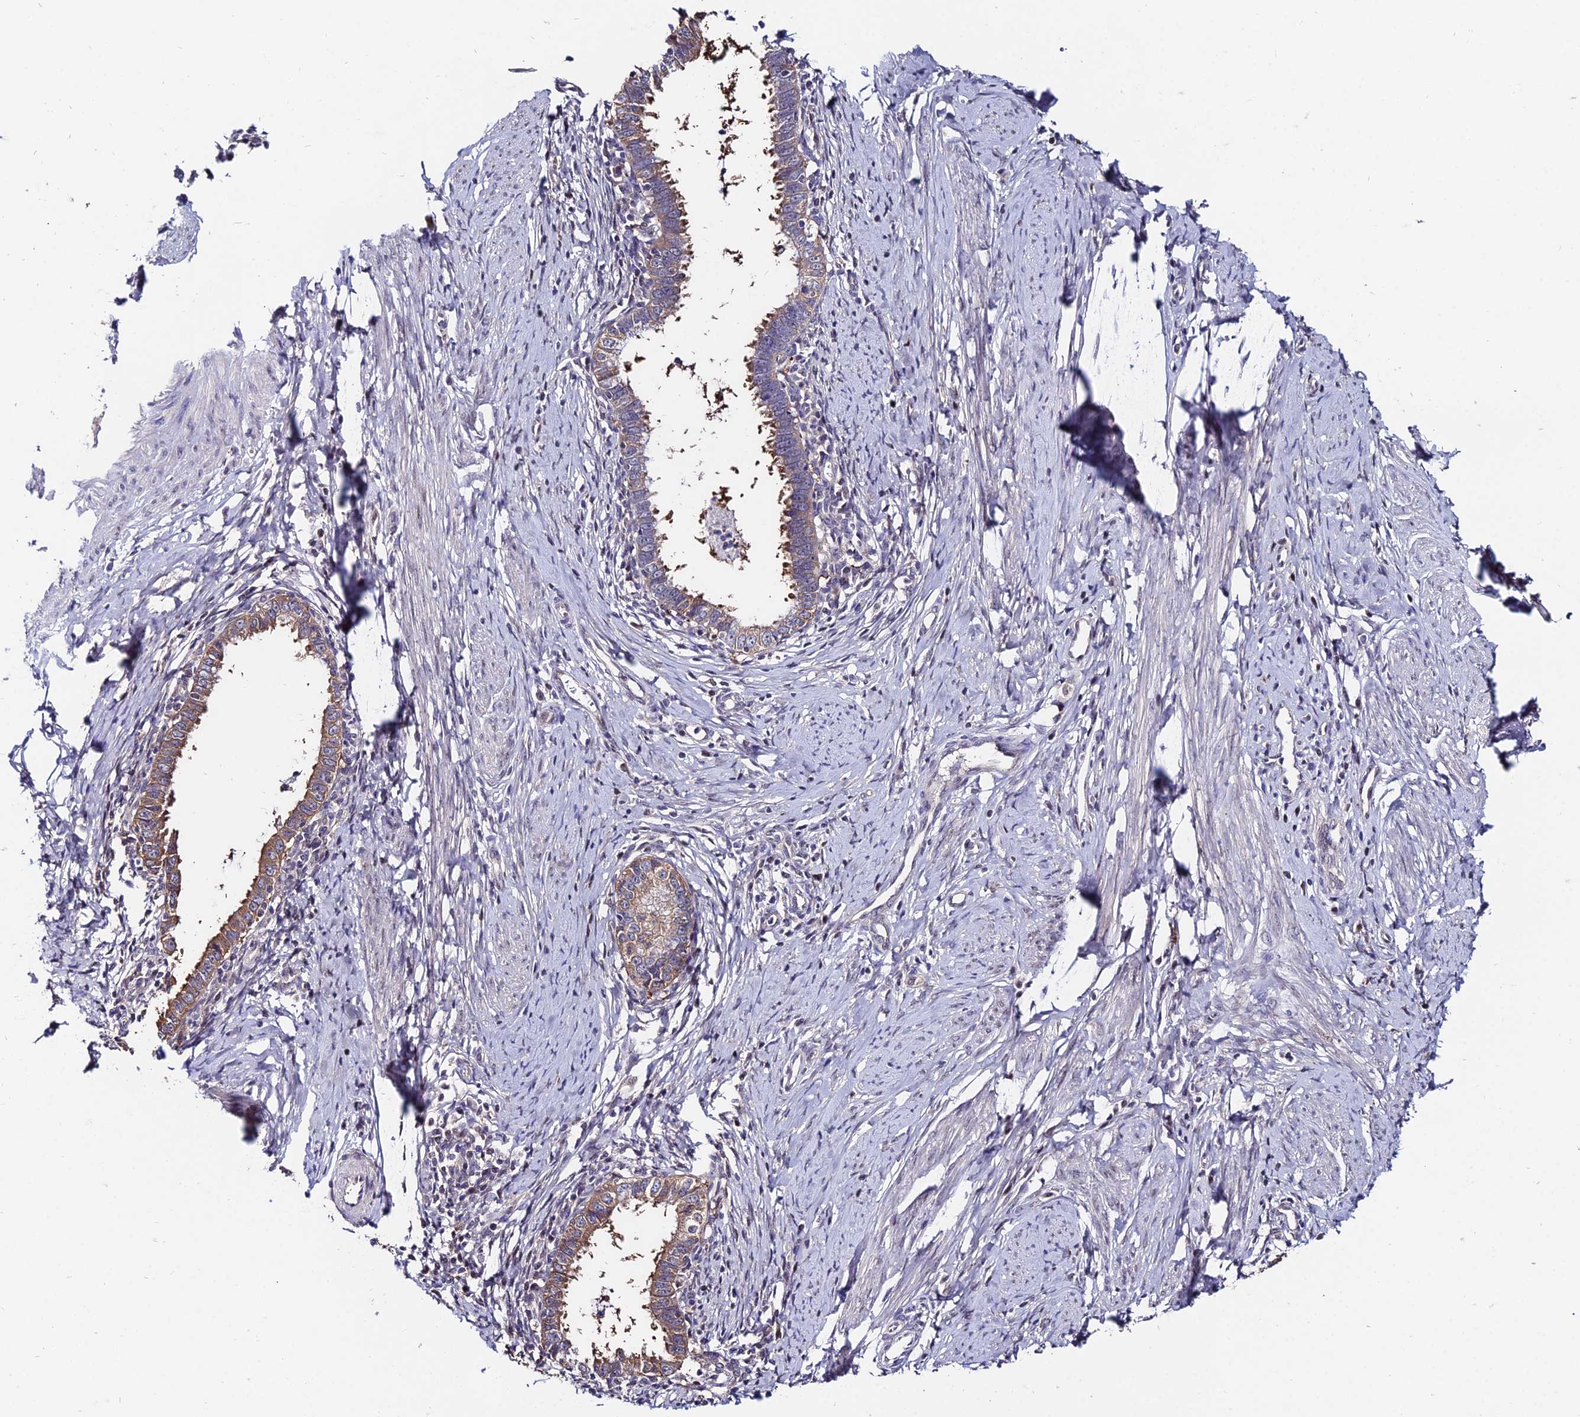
{"staining": {"intensity": "moderate", "quantity": ">75%", "location": "cytoplasmic/membranous"}, "tissue": "cervical cancer", "cell_type": "Tumor cells", "image_type": "cancer", "snomed": [{"axis": "morphology", "description": "Adenocarcinoma, NOS"}, {"axis": "topography", "description": "Cervix"}], "caption": "Moderate cytoplasmic/membranous staining for a protein is appreciated in about >75% of tumor cells of cervical cancer using immunohistochemistry (IHC).", "gene": "INPP4A", "patient": {"sex": "female", "age": 36}}